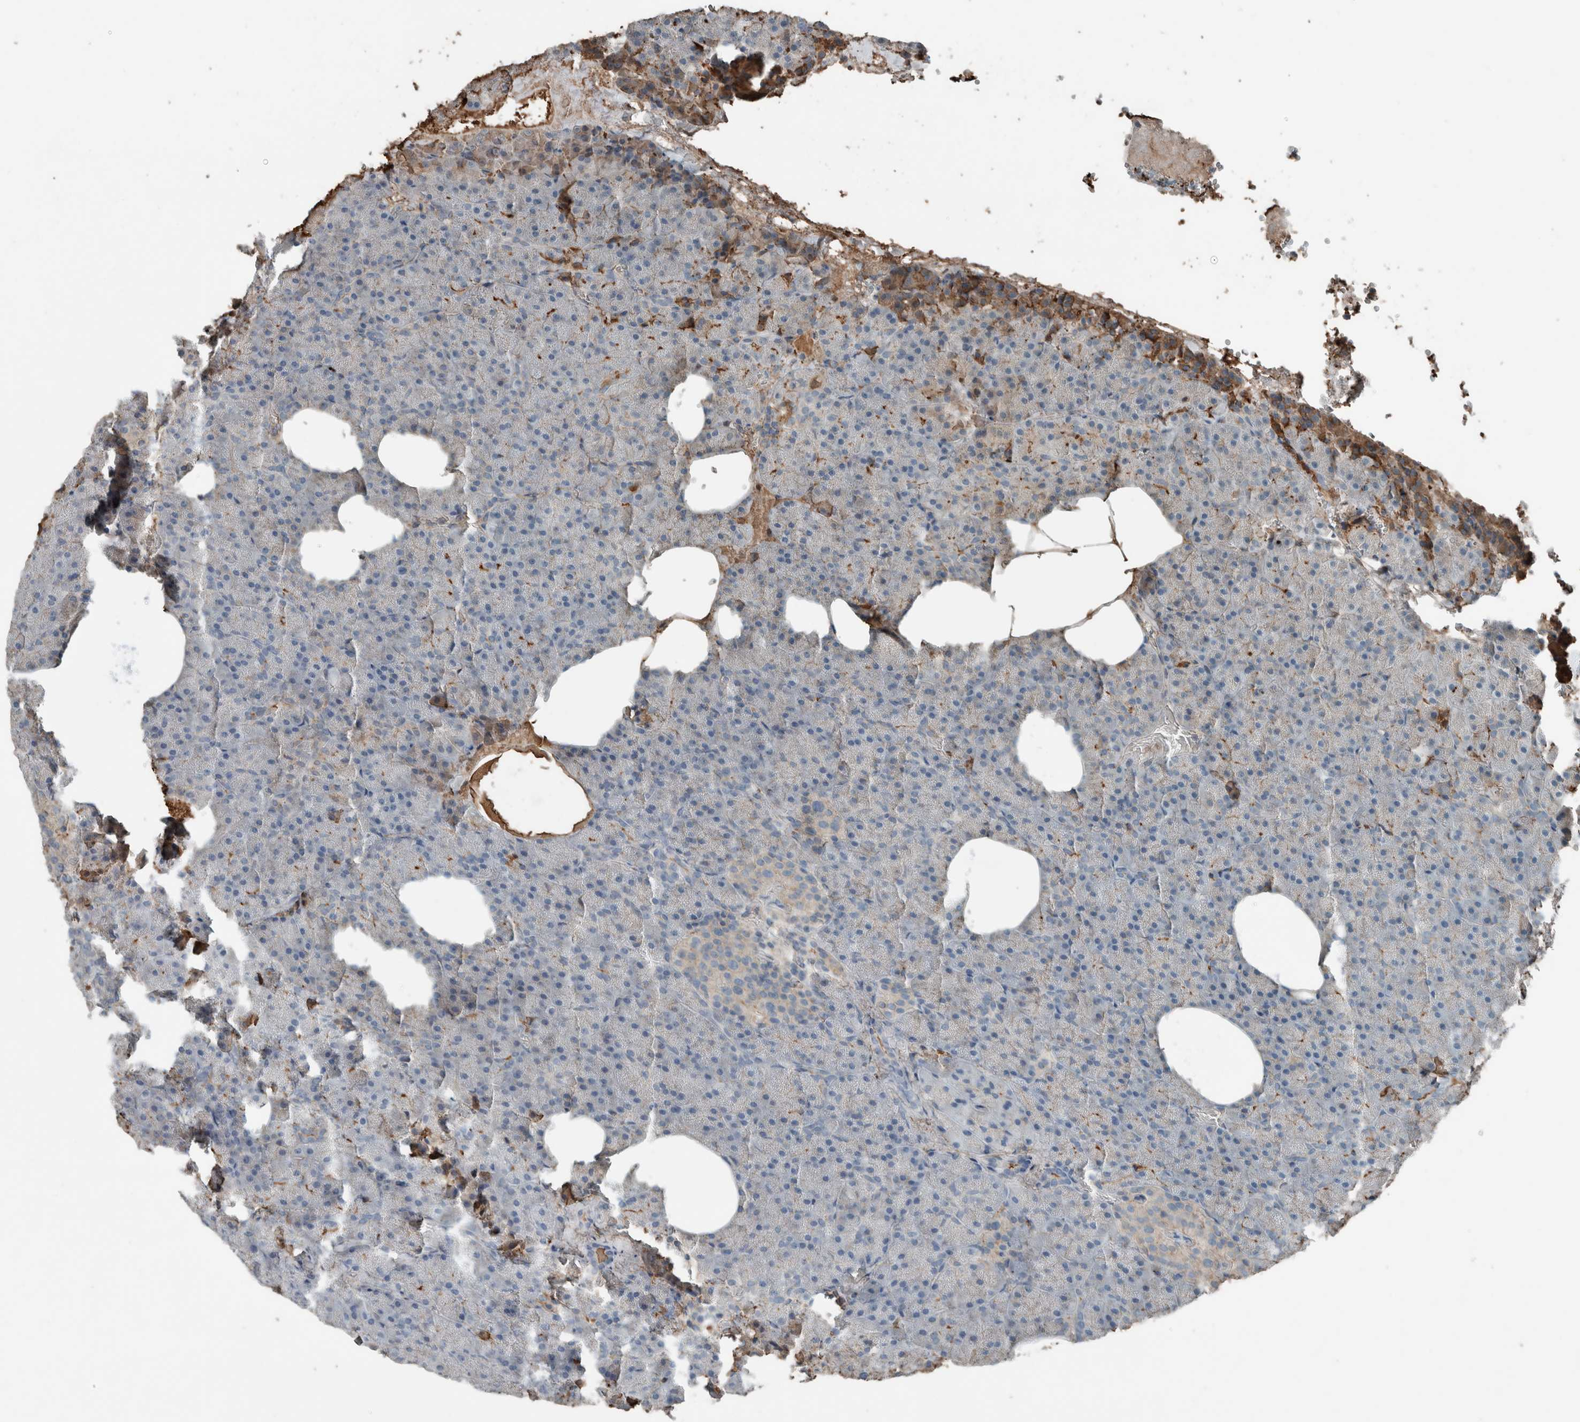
{"staining": {"intensity": "weak", "quantity": "<25%", "location": "cytoplasmic/membranous"}, "tissue": "pancreas", "cell_type": "Exocrine glandular cells", "image_type": "normal", "snomed": [{"axis": "morphology", "description": "Normal tissue, NOS"}, {"axis": "morphology", "description": "Carcinoid, malignant, NOS"}, {"axis": "topography", "description": "Pancreas"}], "caption": "Pancreas was stained to show a protein in brown. There is no significant expression in exocrine glandular cells.", "gene": "USP34", "patient": {"sex": "female", "age": 35}}